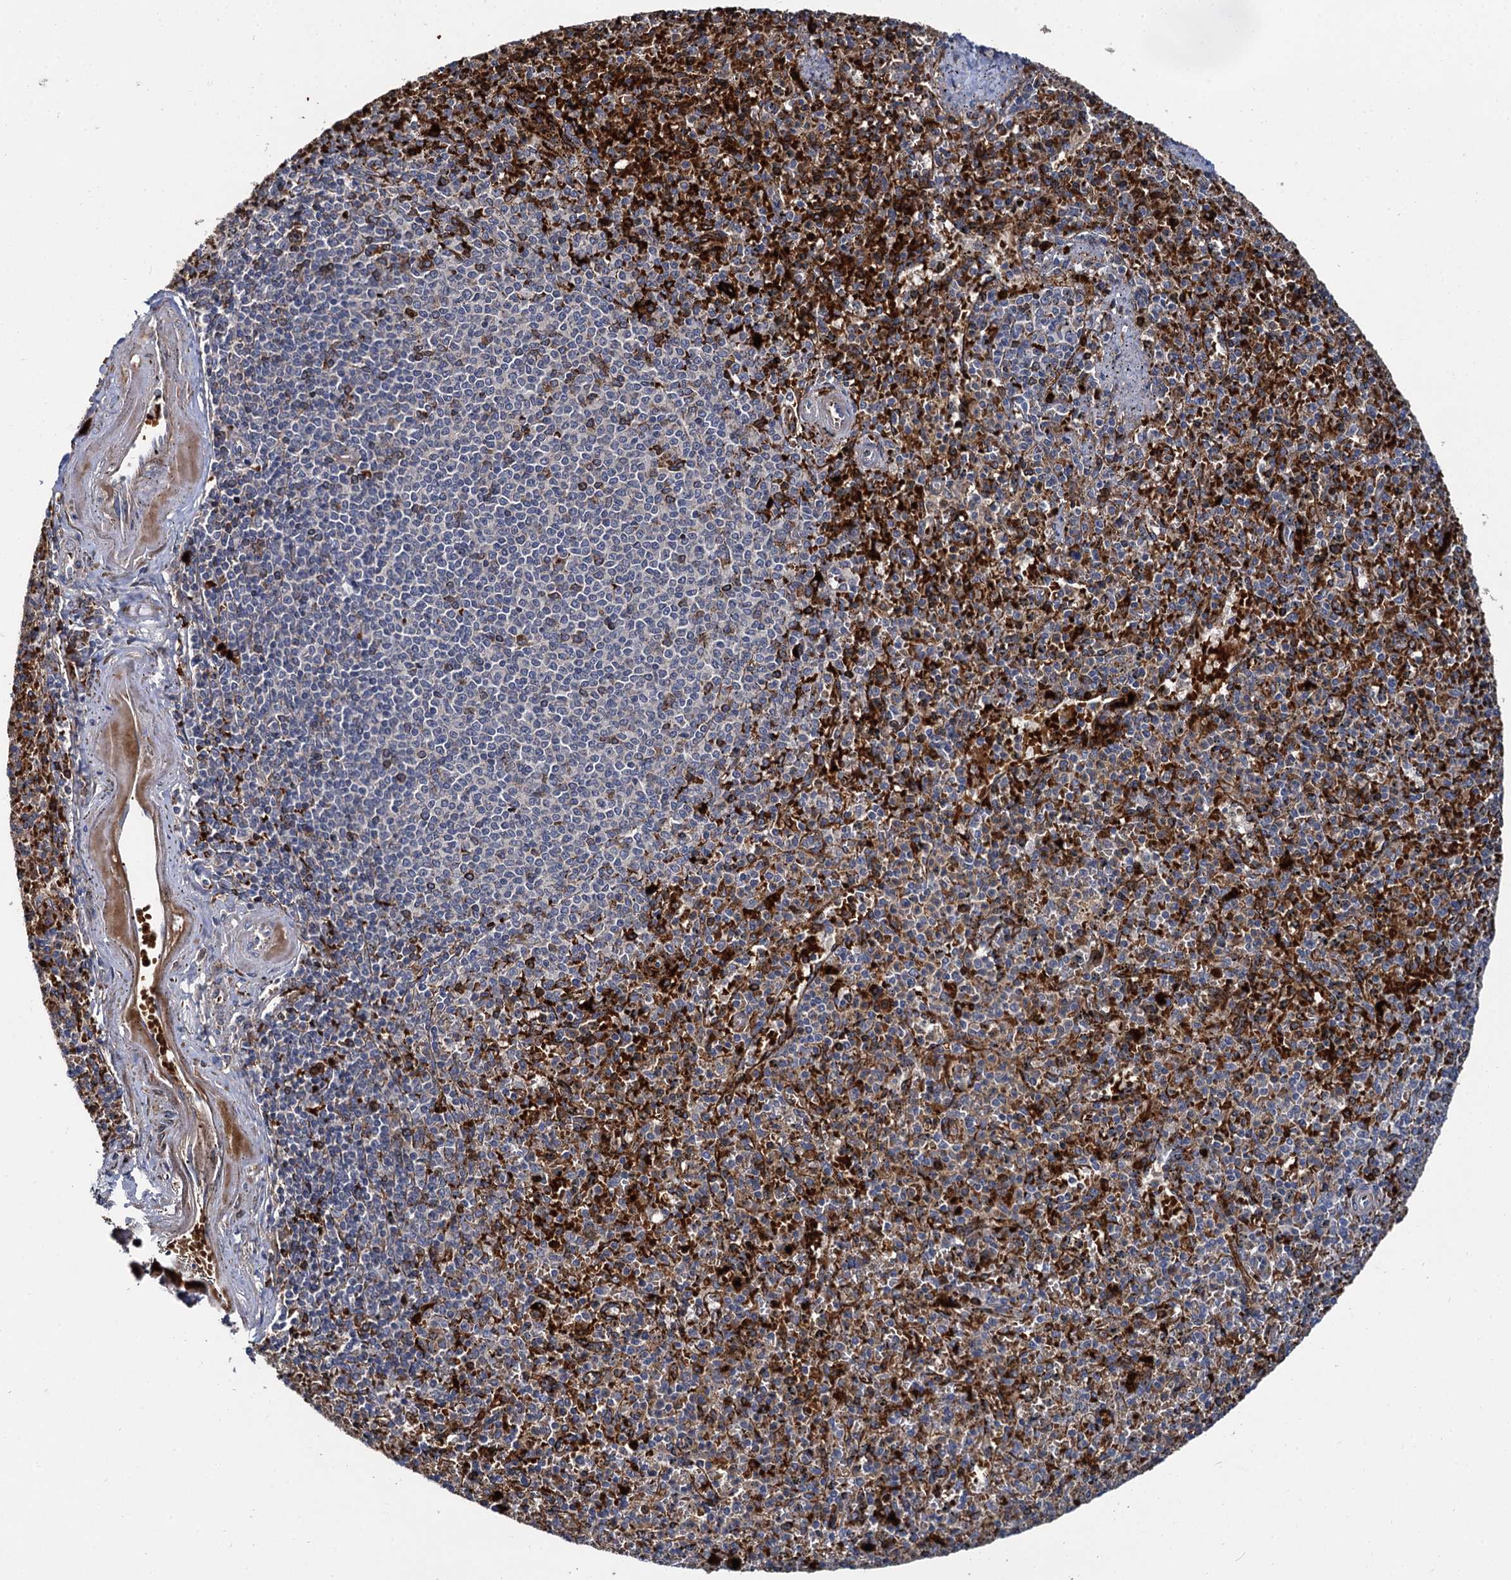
{"staining": {"intensity": "strong", "quantity": "25%-75%", "location": "cytoplasmic/membranous"}, "tissue": "spleen", "cell_type": "Cells in red pulp", "image_type": "normal", "snomed": [{"axis": "morphology", "description": "Normal tissue, NOS"}, {"axis": "topography", "description": "Spleen"}], "caption": "The histopathology image demonstrates immunohistochemical staining of unremarkable spleen. There is strong cytoplasmic/membranous expression is present in about 25%-75% of cells in red pulp. Using DAB (3,3'-diaminobenzidine) (brown) and hematoxylin (blue) stains, captured at high magnification using brightfield microscopy.", "gene": "GBA1", "patient": {"sex": "male", "age": 72}}